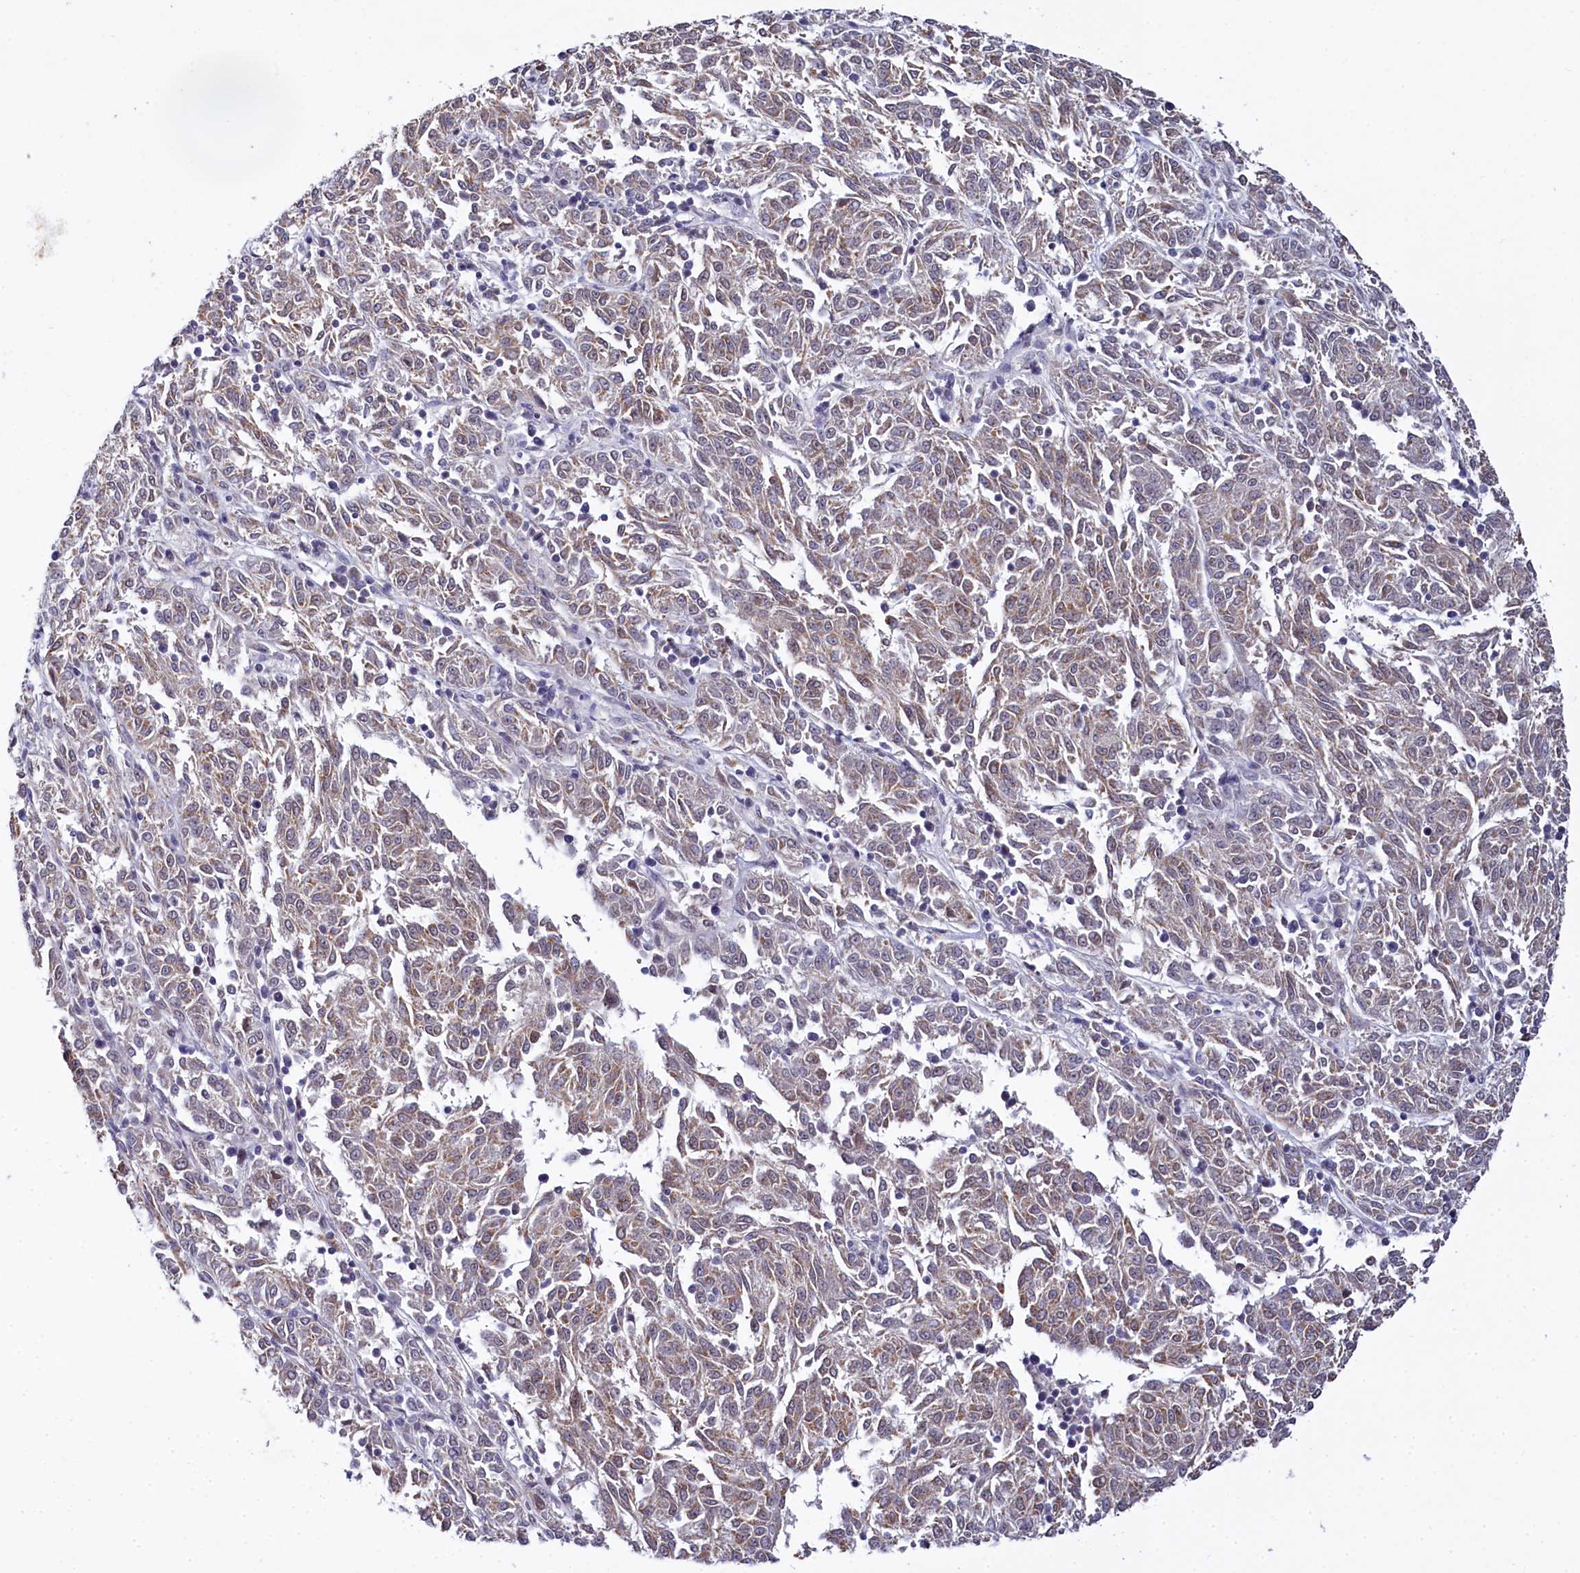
{"staining": {"intensity": "weak", "quantity": ">75%", "location": "cytoplasmic/membranous"}, "tissue": "melanoma", "cell_type": "Tumor cells", "image_type": "cancer", "snomed": [{"axis": "morphology", "description": "Malignant melanoma, NOS"}, {"axis": "topography", "description": "Skin"}], "caption": "IHC micrograph of neoplastic tissue: human malignant melanoma stained using immunohistochemistry (IHC) shows low levels of weak protein expression localized specifically in the cytoplasmic/membranous of tumor cells, appearing as a cytoplasmic/membranous brown color.", "gene": "PPHLN1", "patient": {"sex": "female", "age": 72}}